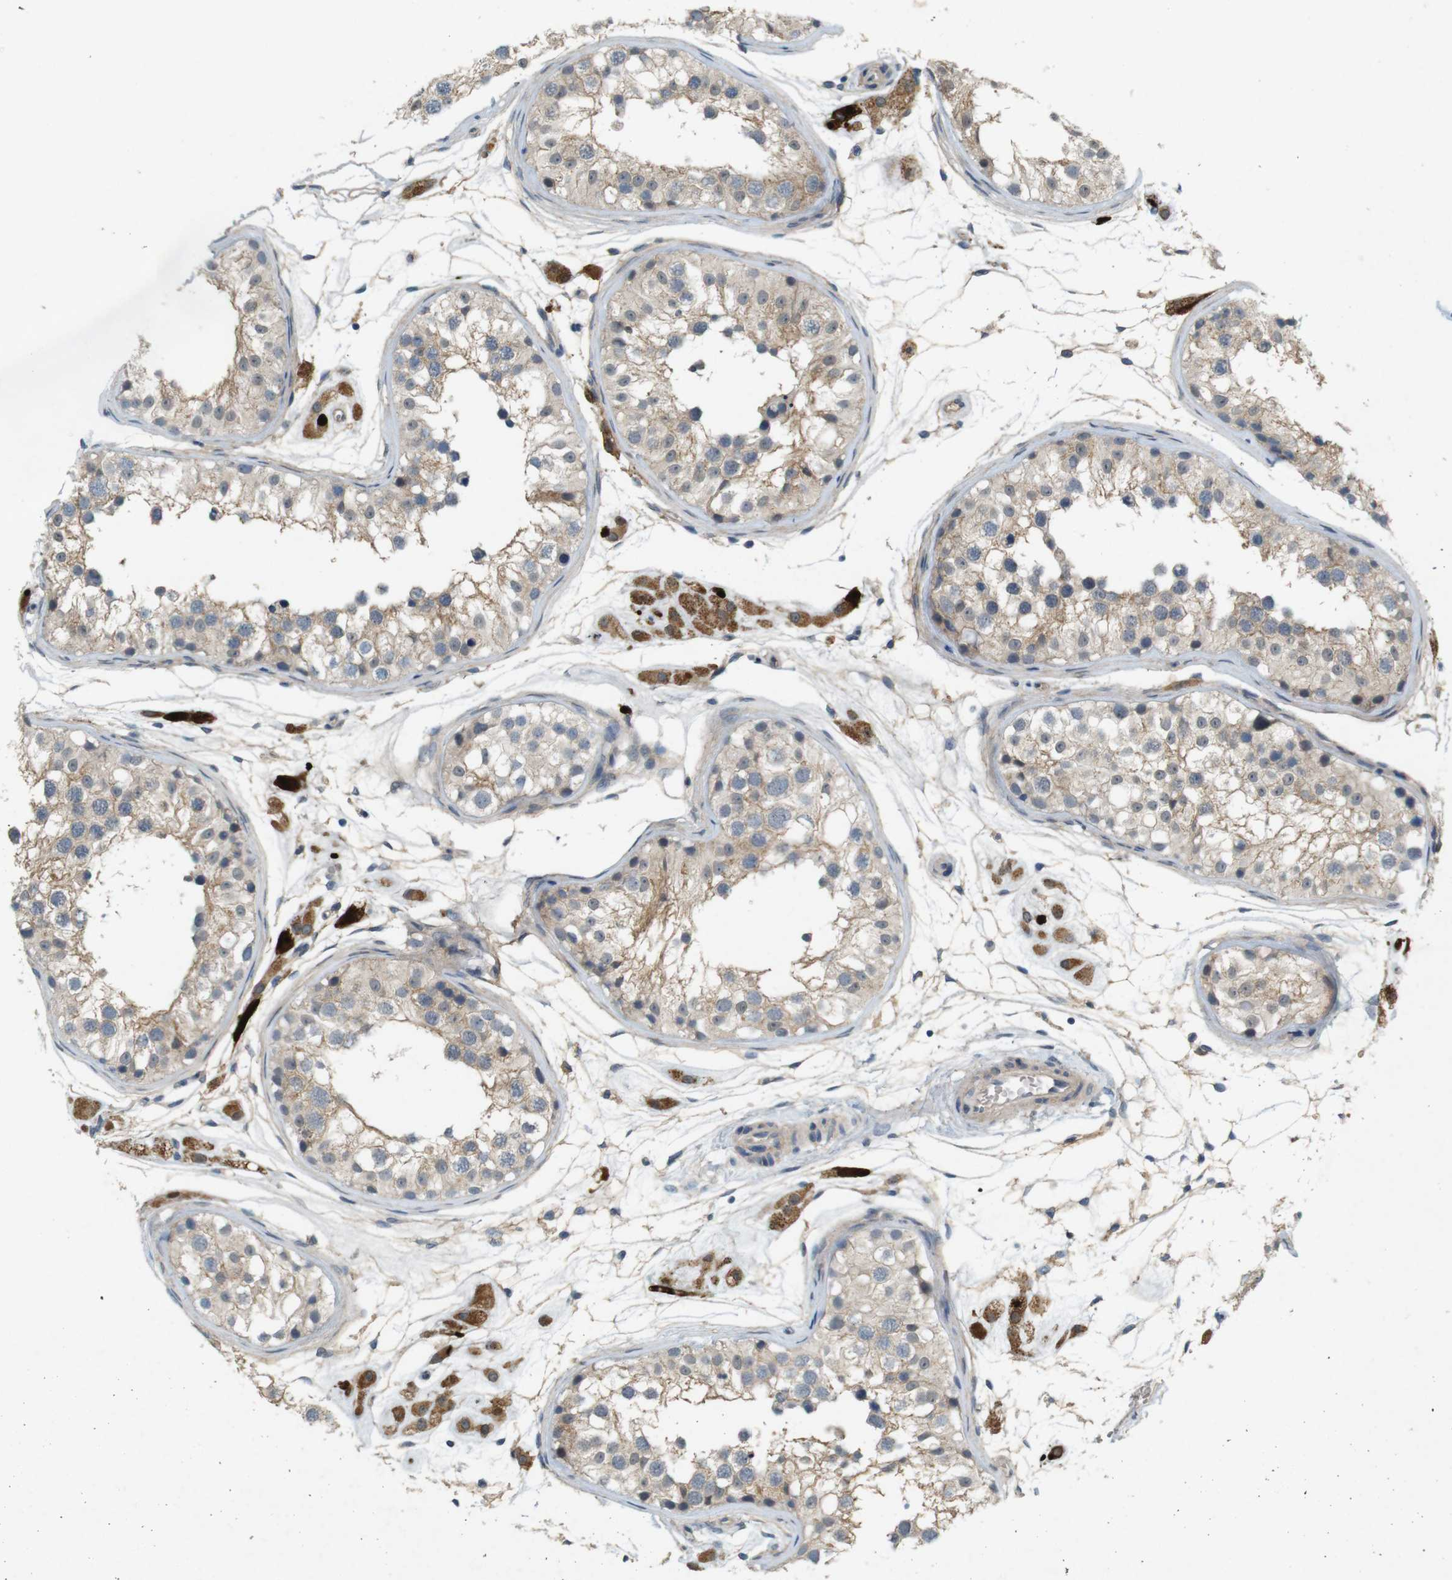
{"staining": {"intensity": "weak", "quantity": "25%-75%", "location": "cytoplasmic/membranous"}, "tissue": "testis", "cell_type": "Cells in seminiferous ducts", "image_type": "normal", "snomed": [{"axis": "morphology", "description": "Normal tissue, NOS"}, {"axis": "morphology", "description": "Adenocarcinoma, metastatic, NOS"}, {"axis": "topography", "description": "Testis"}], "caption": "This histopathology image reveals immunohistochemistry (IHC) staining of unremarkable testis, with low weak cytoplasmic/membranous staining in approximately 25%-75% of cells in seminiferous ducts.", "gene": "PVR", "patient": {"sex": "male", "age": 26}}